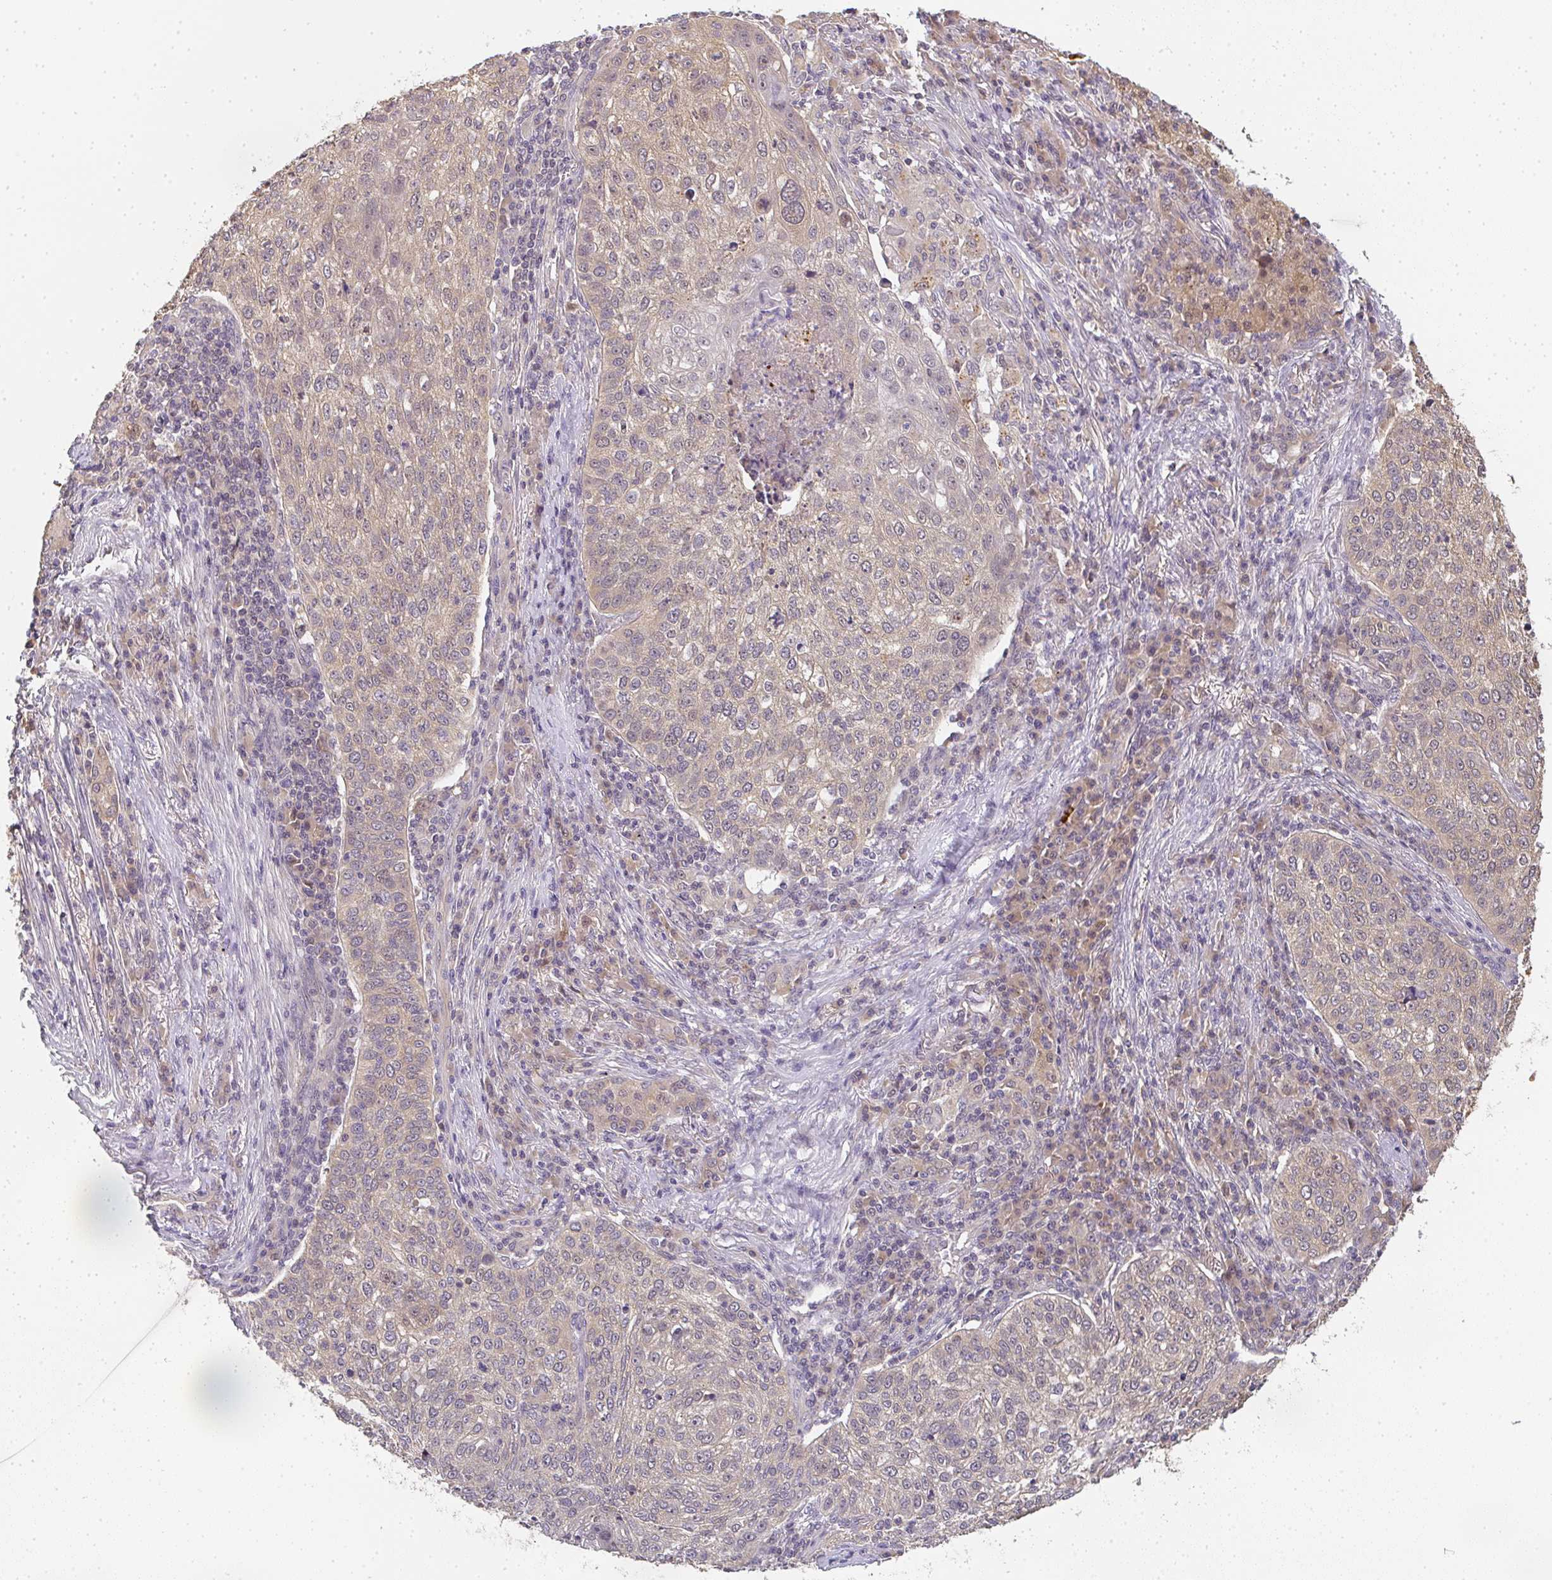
{"staining": {"intensity": "weak", "quantity": "25%-75%", "location": "cytoplasmic/membranous"}, "tissue": "lung cancer", "cell_type": "Tumor cells", "image_type": "cancer", "snomed": [{"axis": "morphology", "description": "Squamous cell carcinoma, NOS"}, {"axis": "topography", "description": "Lung"}], "caption": "DAB immunohistochemical staining of lung cancer displays weak cytoplasmic/membranous protein positivity in about 25%-75% of tumor cells. Using DAB (3,3'-diaminobenzidine) (brown) and hematoxylin (blue) stains, captured at high magnification using brightfield microscopy.", "gene": "SLC35B3", "patient": {"sex": "male", "age": 63}}